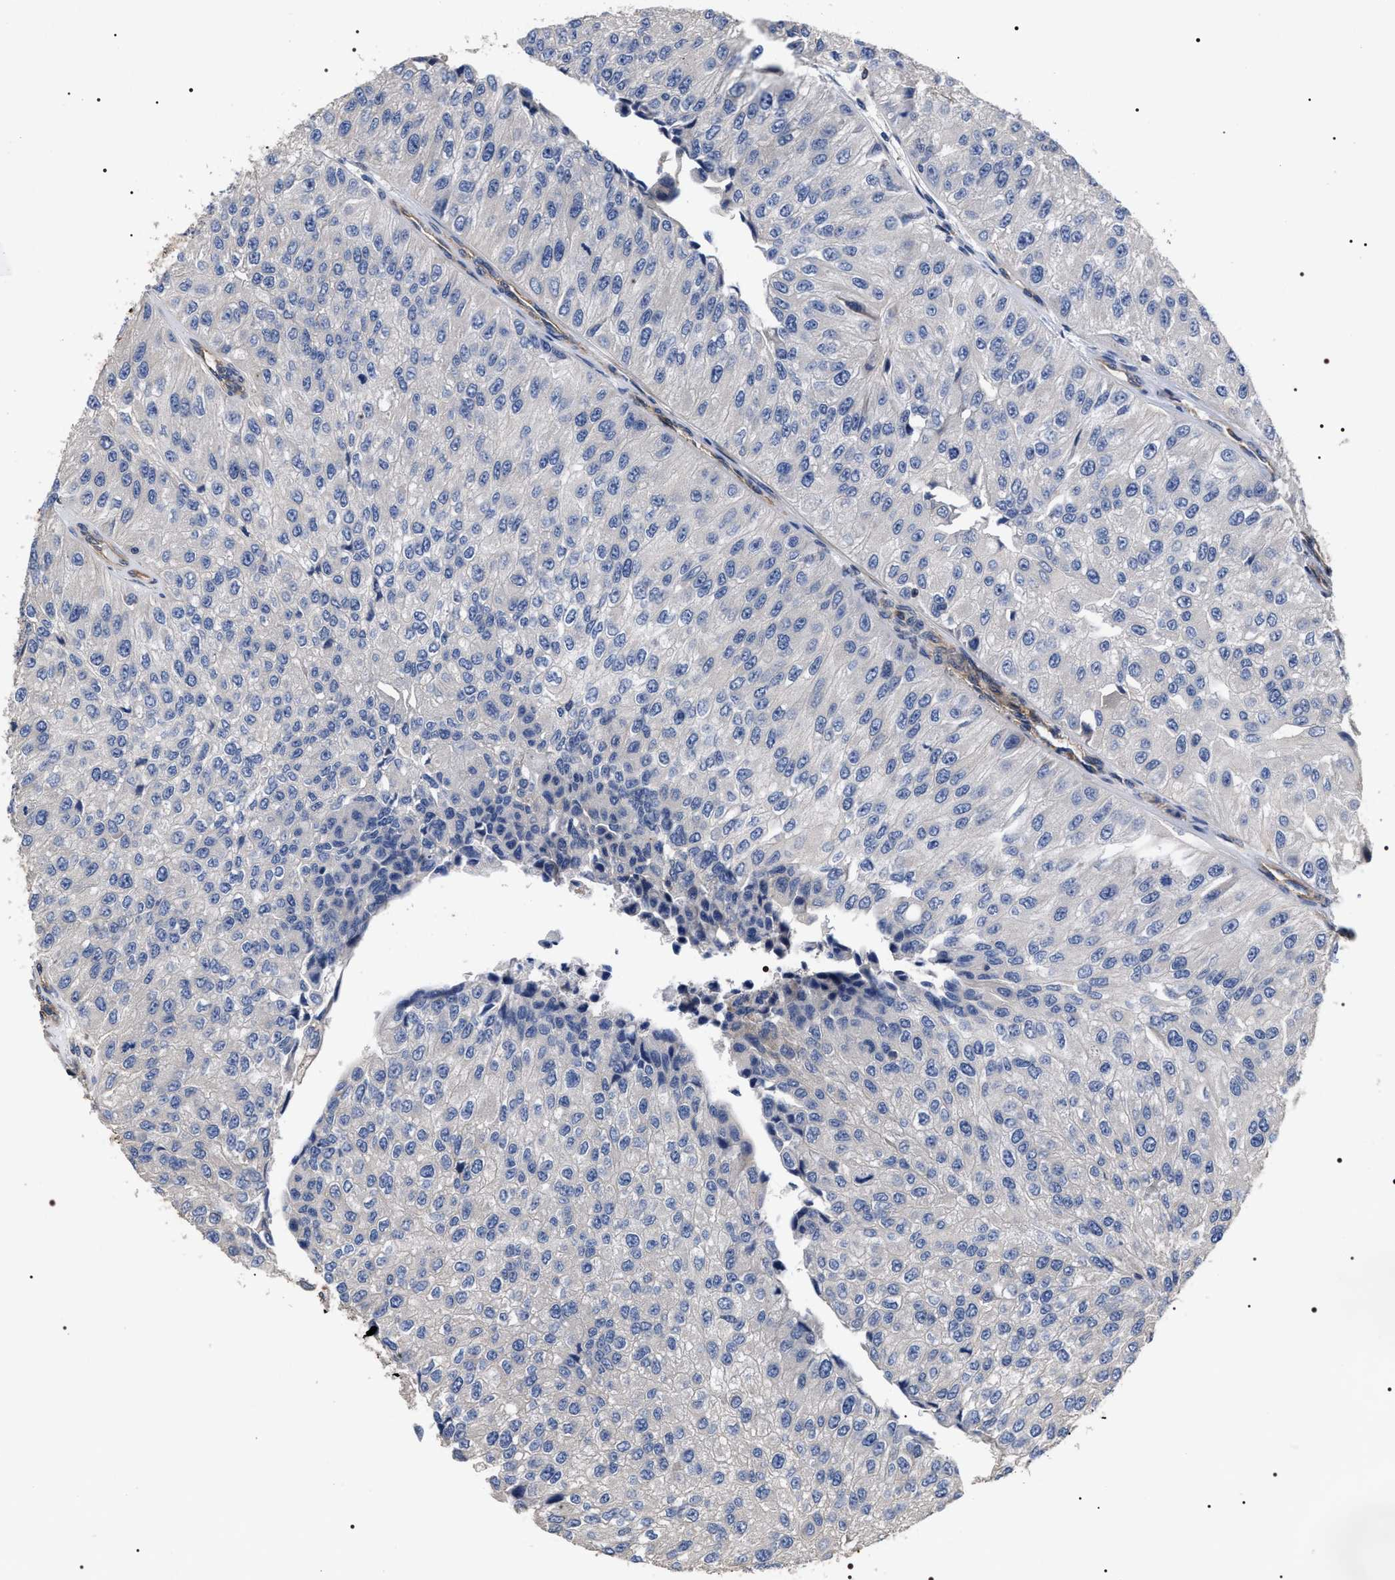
{"staining": {"intensity": "negative", "quantity": "none", "location": "none"}, "tissue": "urothelial cancer", "cell_type": "Tumor cells", "image_type": "cancer", "snomed": [{"axis": "morphology", "description": "Urothelial carcinoma, High grade"}, {"axis": "topography", "description": "Kidney"}, {"axis": "topography", "description": "Urinary bladder"}], "caption": "An IHC micrograph of high-grade urothelial carcinoma is shown. There is no staining in tumor cells of high-grade urothelial carcinoma. (Immunohistochemistry, brightfield microscopy, high magnification).", "gene": "TSPAN33", "patient": {"sex": "male", "age": 77}}